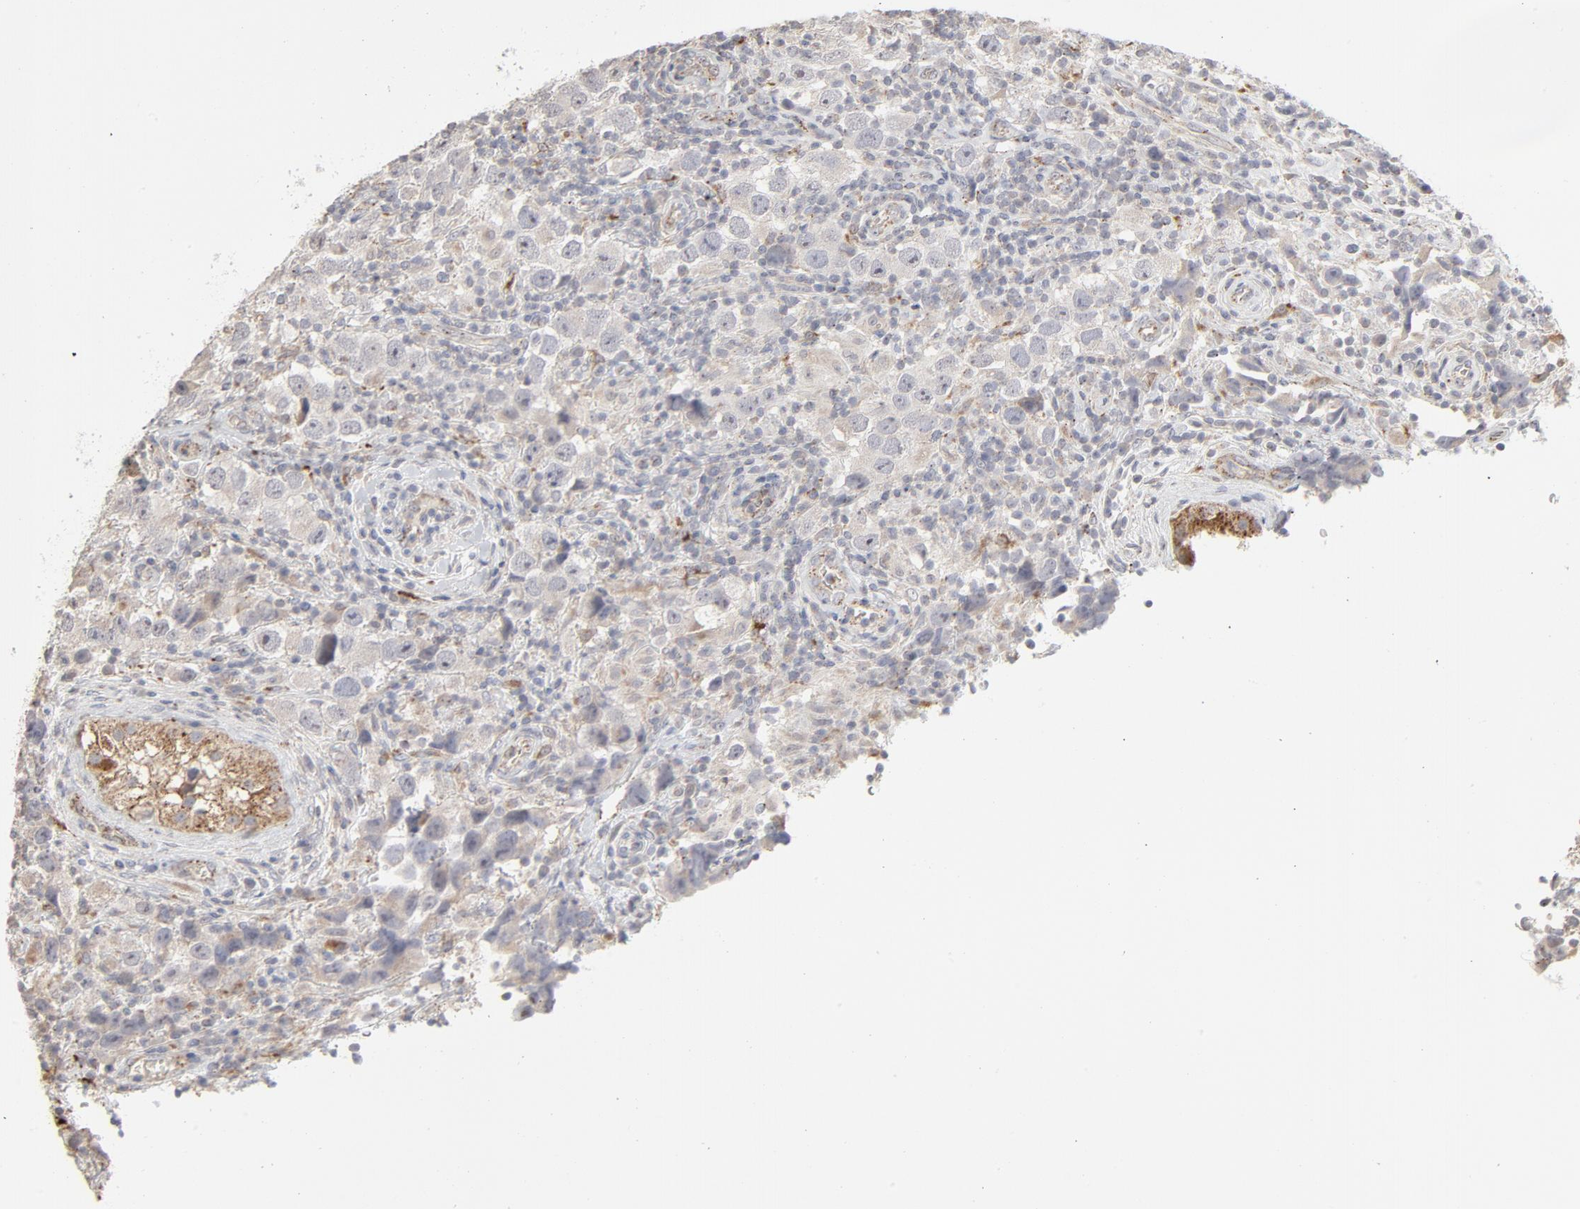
{"staining": {"intensity": "negative", "quantity": "none", "location": "none"}, "tissue": "testis cancer", "cell_type": "Tumor cells", "image_type": "cancer", "snomed": [{"axis": "morphology", "description": "Carcinoma, Embryonal, NOS"}, {"axis": "topography", "description": "Testis"}], "caption": "Immunohistochemical staining of human testis cancer shows no significant staining in tumor cells.", "gene": "POMT2", "patient": {"sex": "male", "age": 21}}